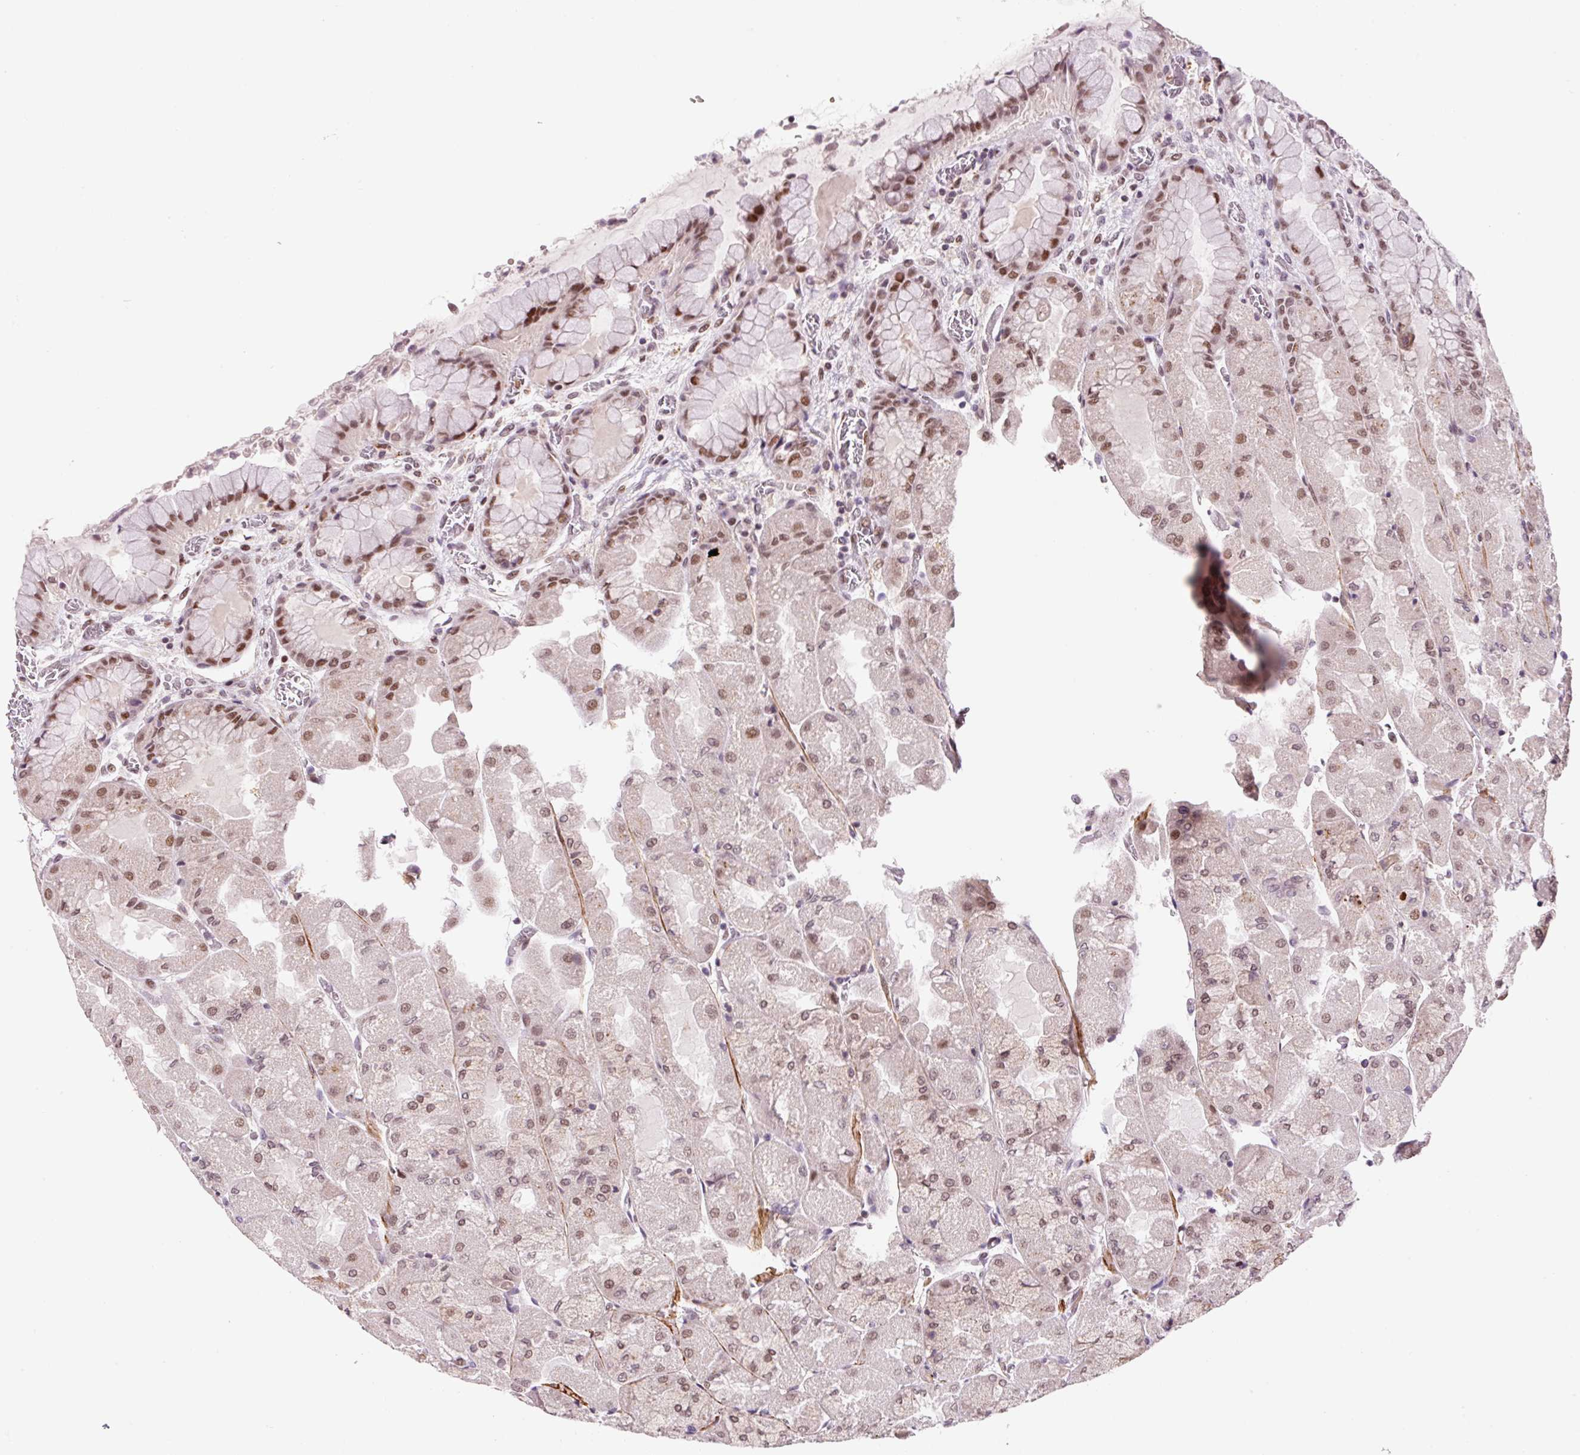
{"staining": {"intensity": "strong", "quantity": "25%-75%", "location": "nuclear"}, "tissue": "stomach", "cell_type": "Glandular cells", "image_type": "normal", "snomed": [{"axis": "morphology", "description": "Normal tissue, NOS"}, {"axis": "topography", "description": "Stomach"}], "caption": "IHC image of unremarkable human stomach stained for a protein (brown), which exhibits high levels of strong nuclear expression in about 25%-75% of glandular cells.", "gene": "CCNL2", "patient": {"sex": "female", "age": 61}}